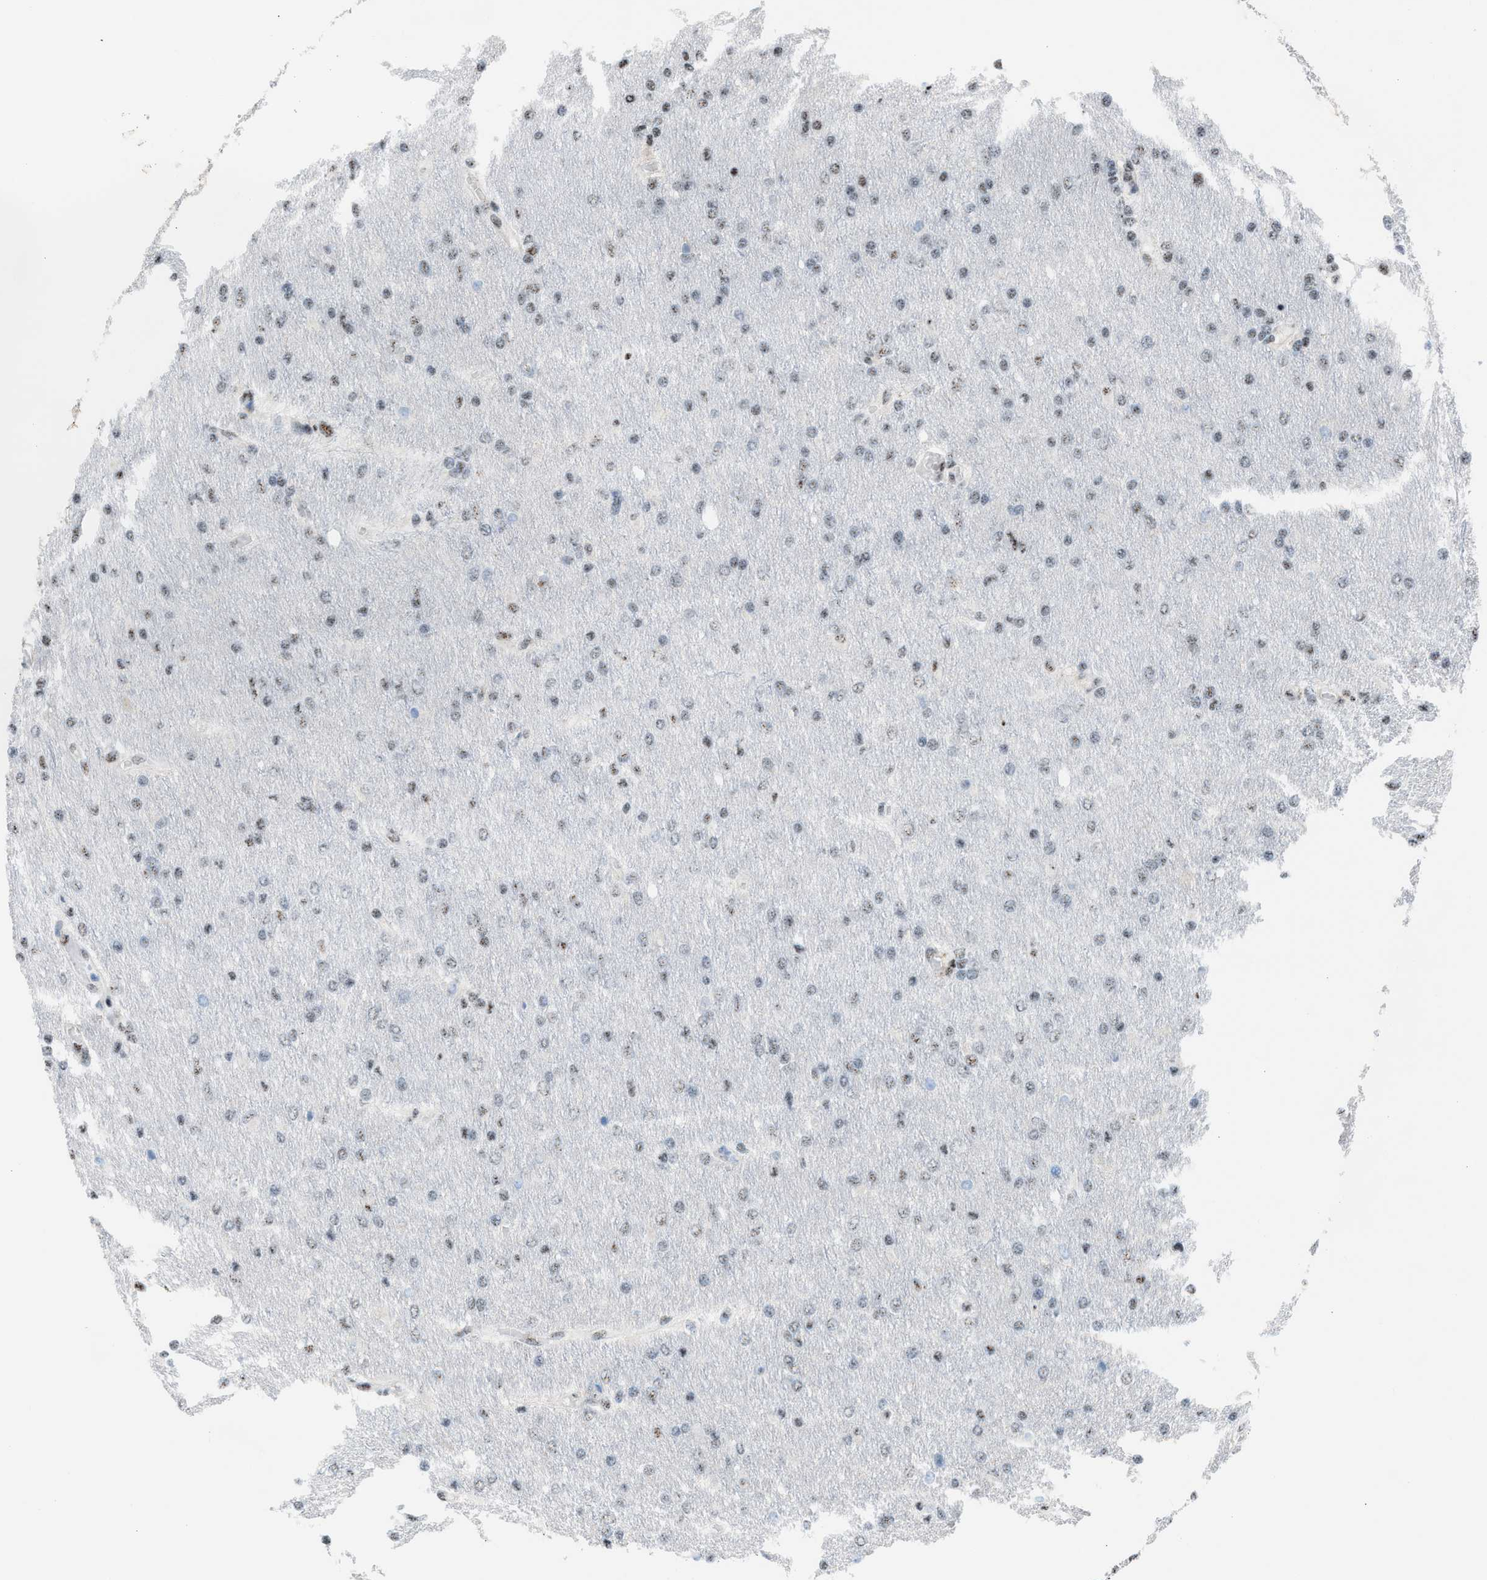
{"staining": {"intensity": "weak", "quantity": "25%-75%", "location": "nuclear"}, "tissue": "glioma", "cell_type": "Tumor cells", "image_type": "cancer", "snomed": [{"axis": "morphology", "description": "Glioma, malignant, High grade"}, {"axis": "topography", "description": "Cerebral cortex"}], "caption": "The photomicrograph shows staining of glioma, revealing weak nuclear protein positivity (brown color) within tumor cells. (DAB (3,3'-diaminobenzidine) IHC, brown staining for protein, blue staining for nuclei).", "gene": "CENPP", "patient": {"sex": "female", "age": 36}}